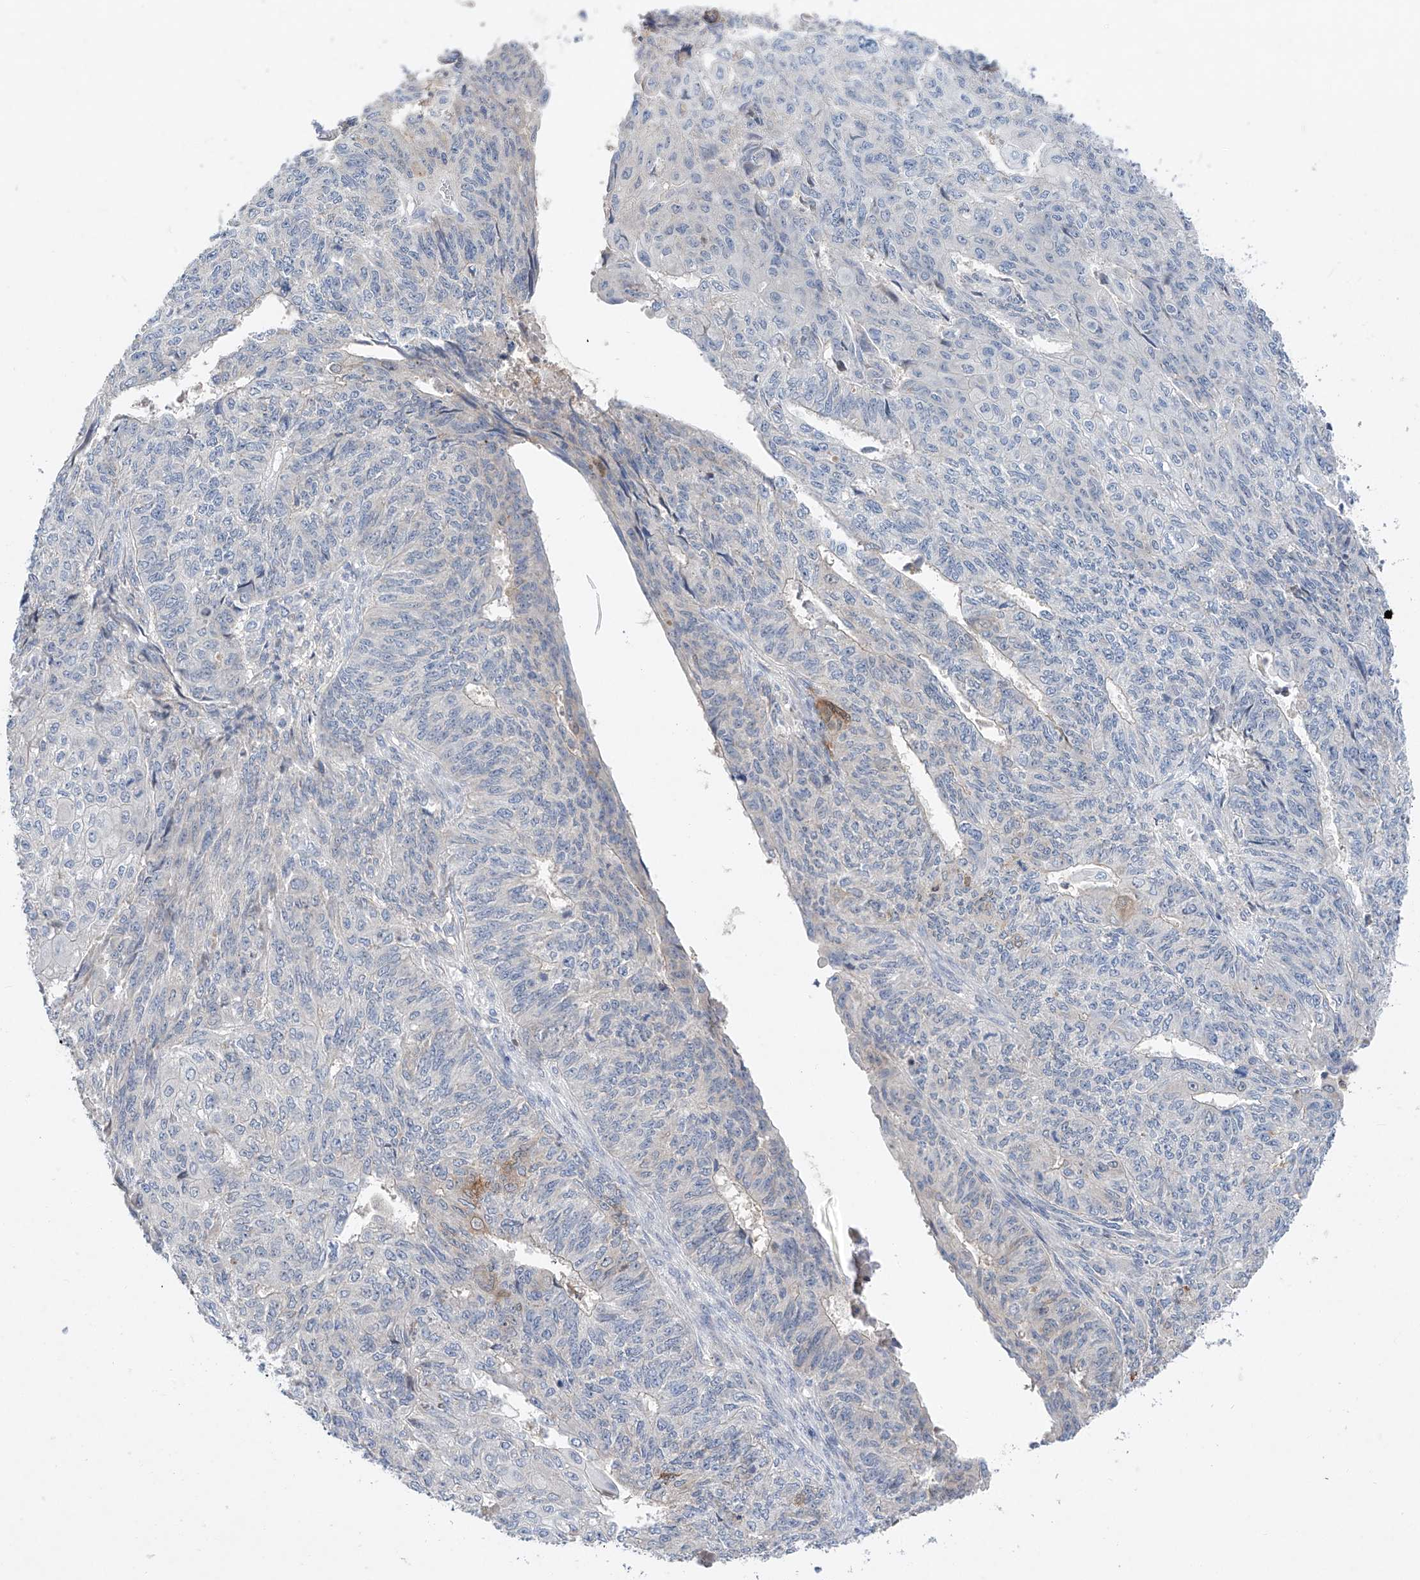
{"staining": {"intensity": "negative", "quantity": "none", "location": "none"}, "tissue": "endometrial cancer", "cell_type": "Tumor cells", "image_type": "cancer", "snomed": [{"axis": "morphology", "description": "Adenocarcinoma, NOS"}, {"axis": "topography", "description": "Endometrium"}], "caption": "This is an immunohistochemistry image of human endometrial adenocarcinoma. There is no expression in tumor cells.", "gene": "FUCA2", "patient": {"sex": "female", "age": 32}}